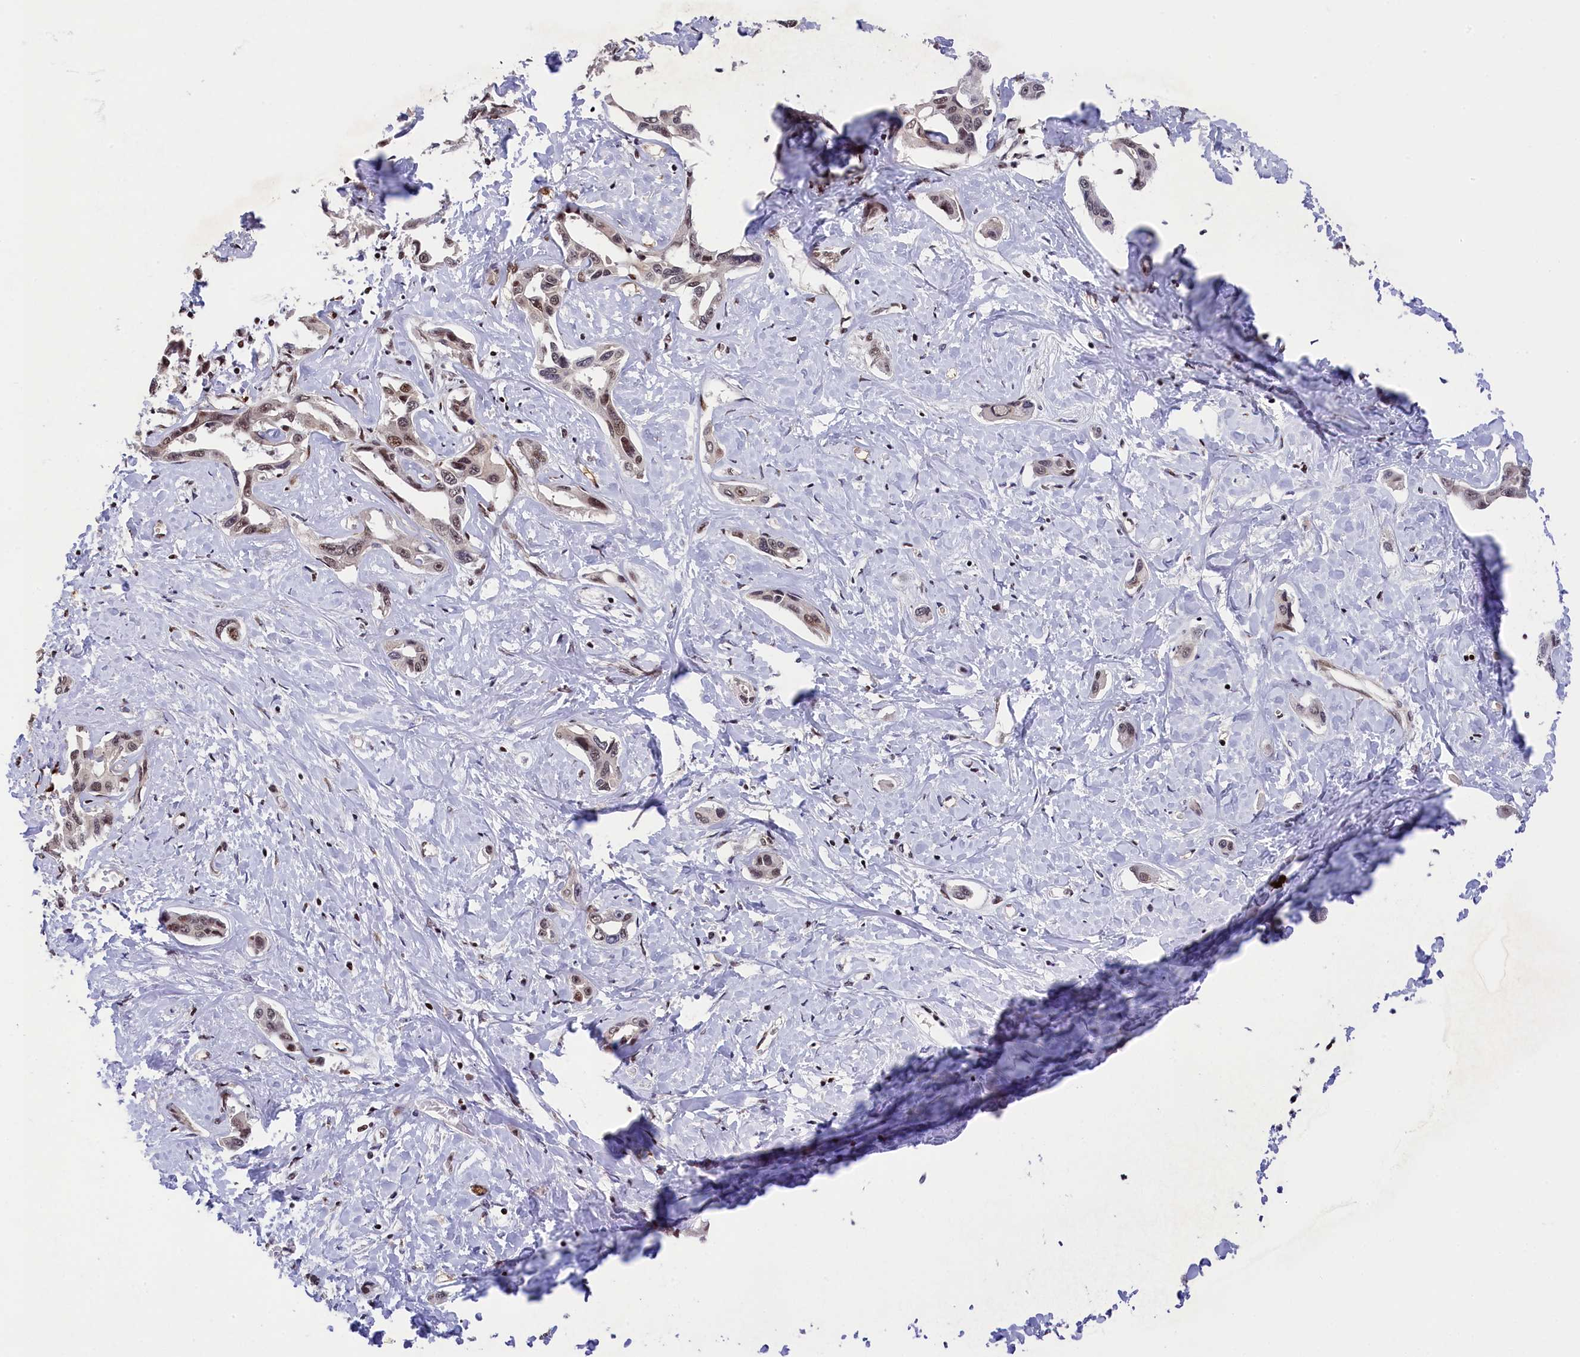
{"staining": {"intensity": "moderate", "quantity": "25%-75%", "location": "nuclear"}, "tissue": "liver cancer", "cell_type": "Tumor cells", "image_type": "cancer", "snomed": [{"axis": "morphology", "description": "Cholangiocarcinoma"}, {"axis": "topography", "description": "Liver"}], "caption": "Immunohistochemistry photomicrograph of neoplastic tissue: cholangiocarcinoma (liver) stained using IHC exhibits medium levels of moderate protein expression localized specifically in the nuclear of tumor cells, appearing as a nuclear brown color.", "gene": "ADIG", "patient": {"sex": "male", "age": 59}}